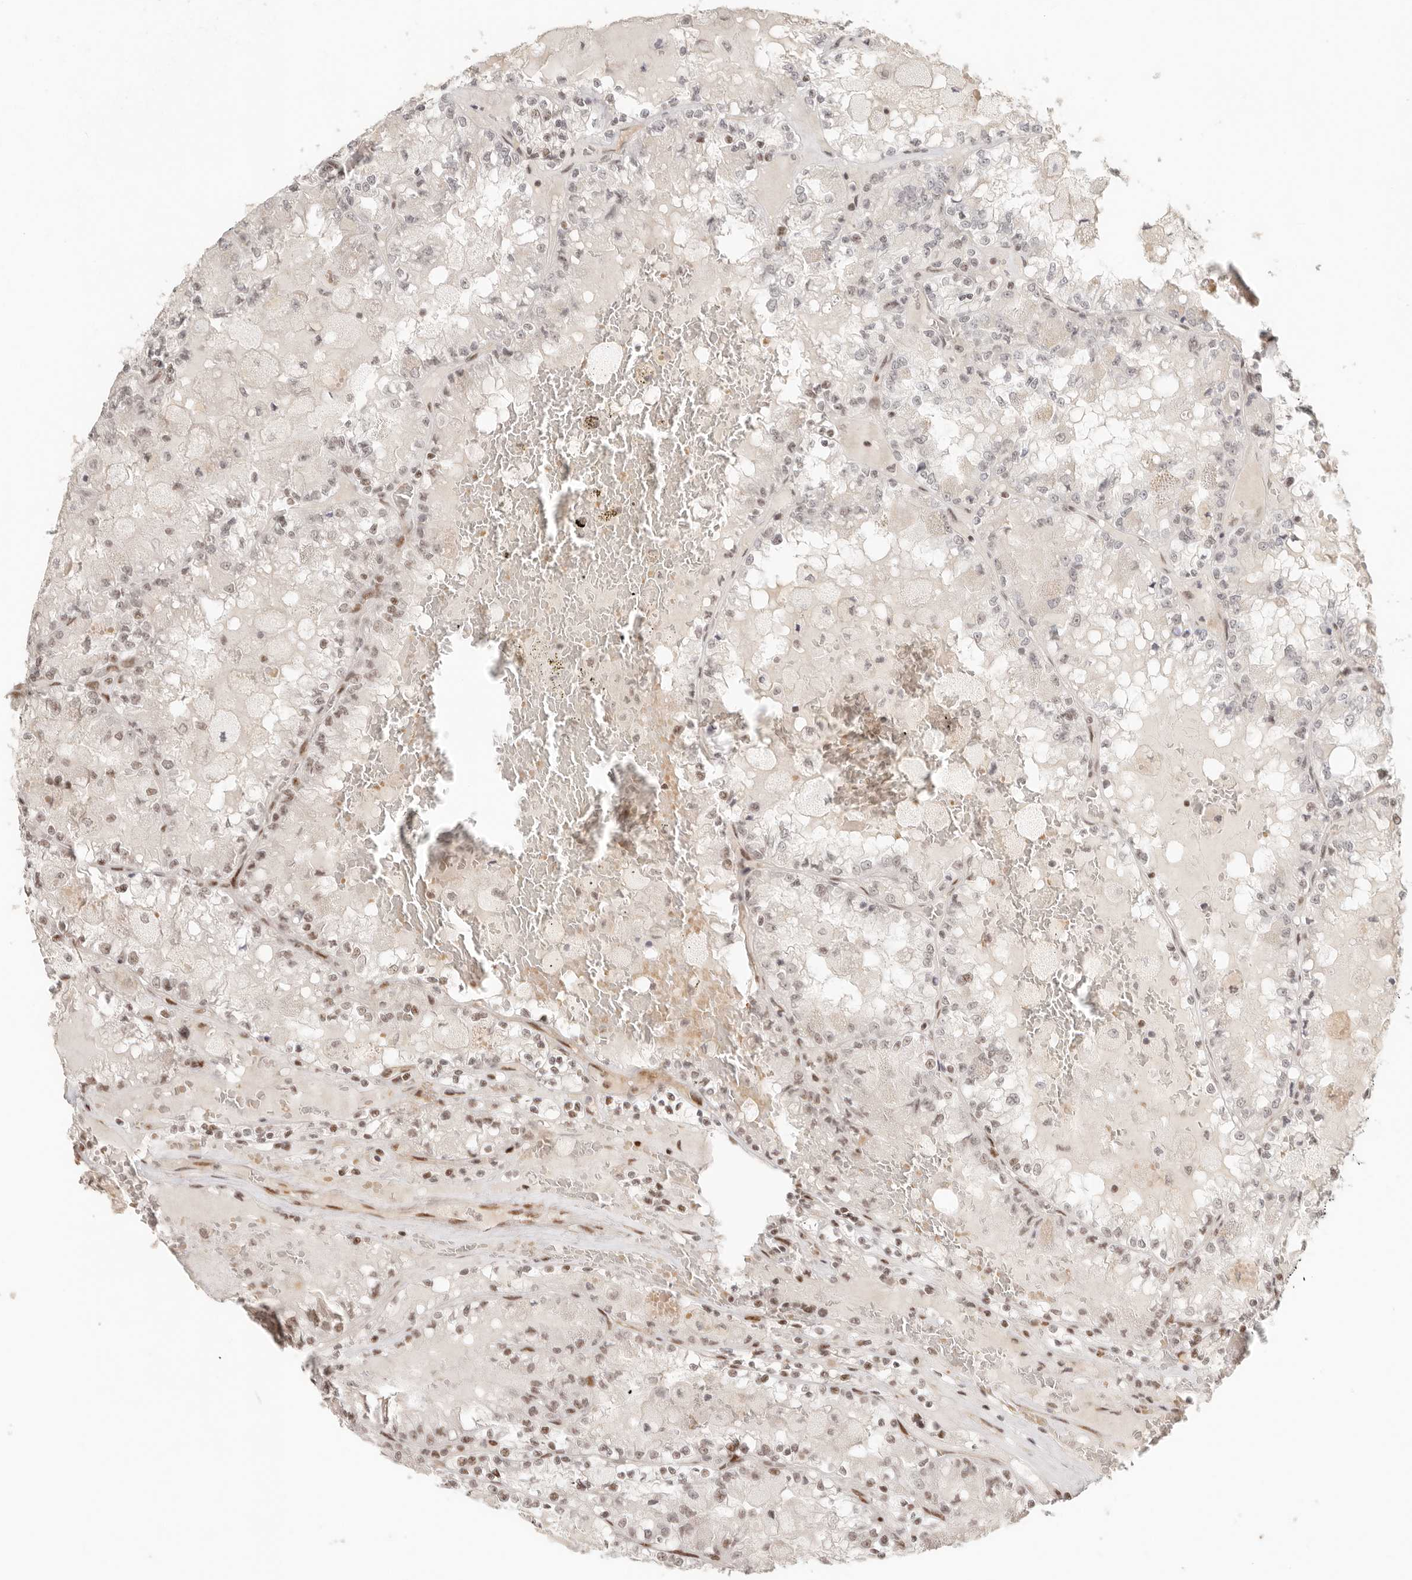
{"staining": {"intensity": "moderate", "quantity": "<25%", "location": "nuclear"}, "tissue": "renal cancer", "cell_type": "Tumor cells", "image_type": "cancer", "snomed": [{"axis": "morphology", "description": "Adenocarcinoma, NOS"}, {"axis": "topography", "description": "Kidney"}], "caption": "Renal cancer (adenocarcinoma) stained with immunohistochemistry (IHC) exhibits moderate nuclear positivity in approximately <25% of tumor cells.", "gene": "GABPA", "patient": {"sex": "female", "age": 56}}